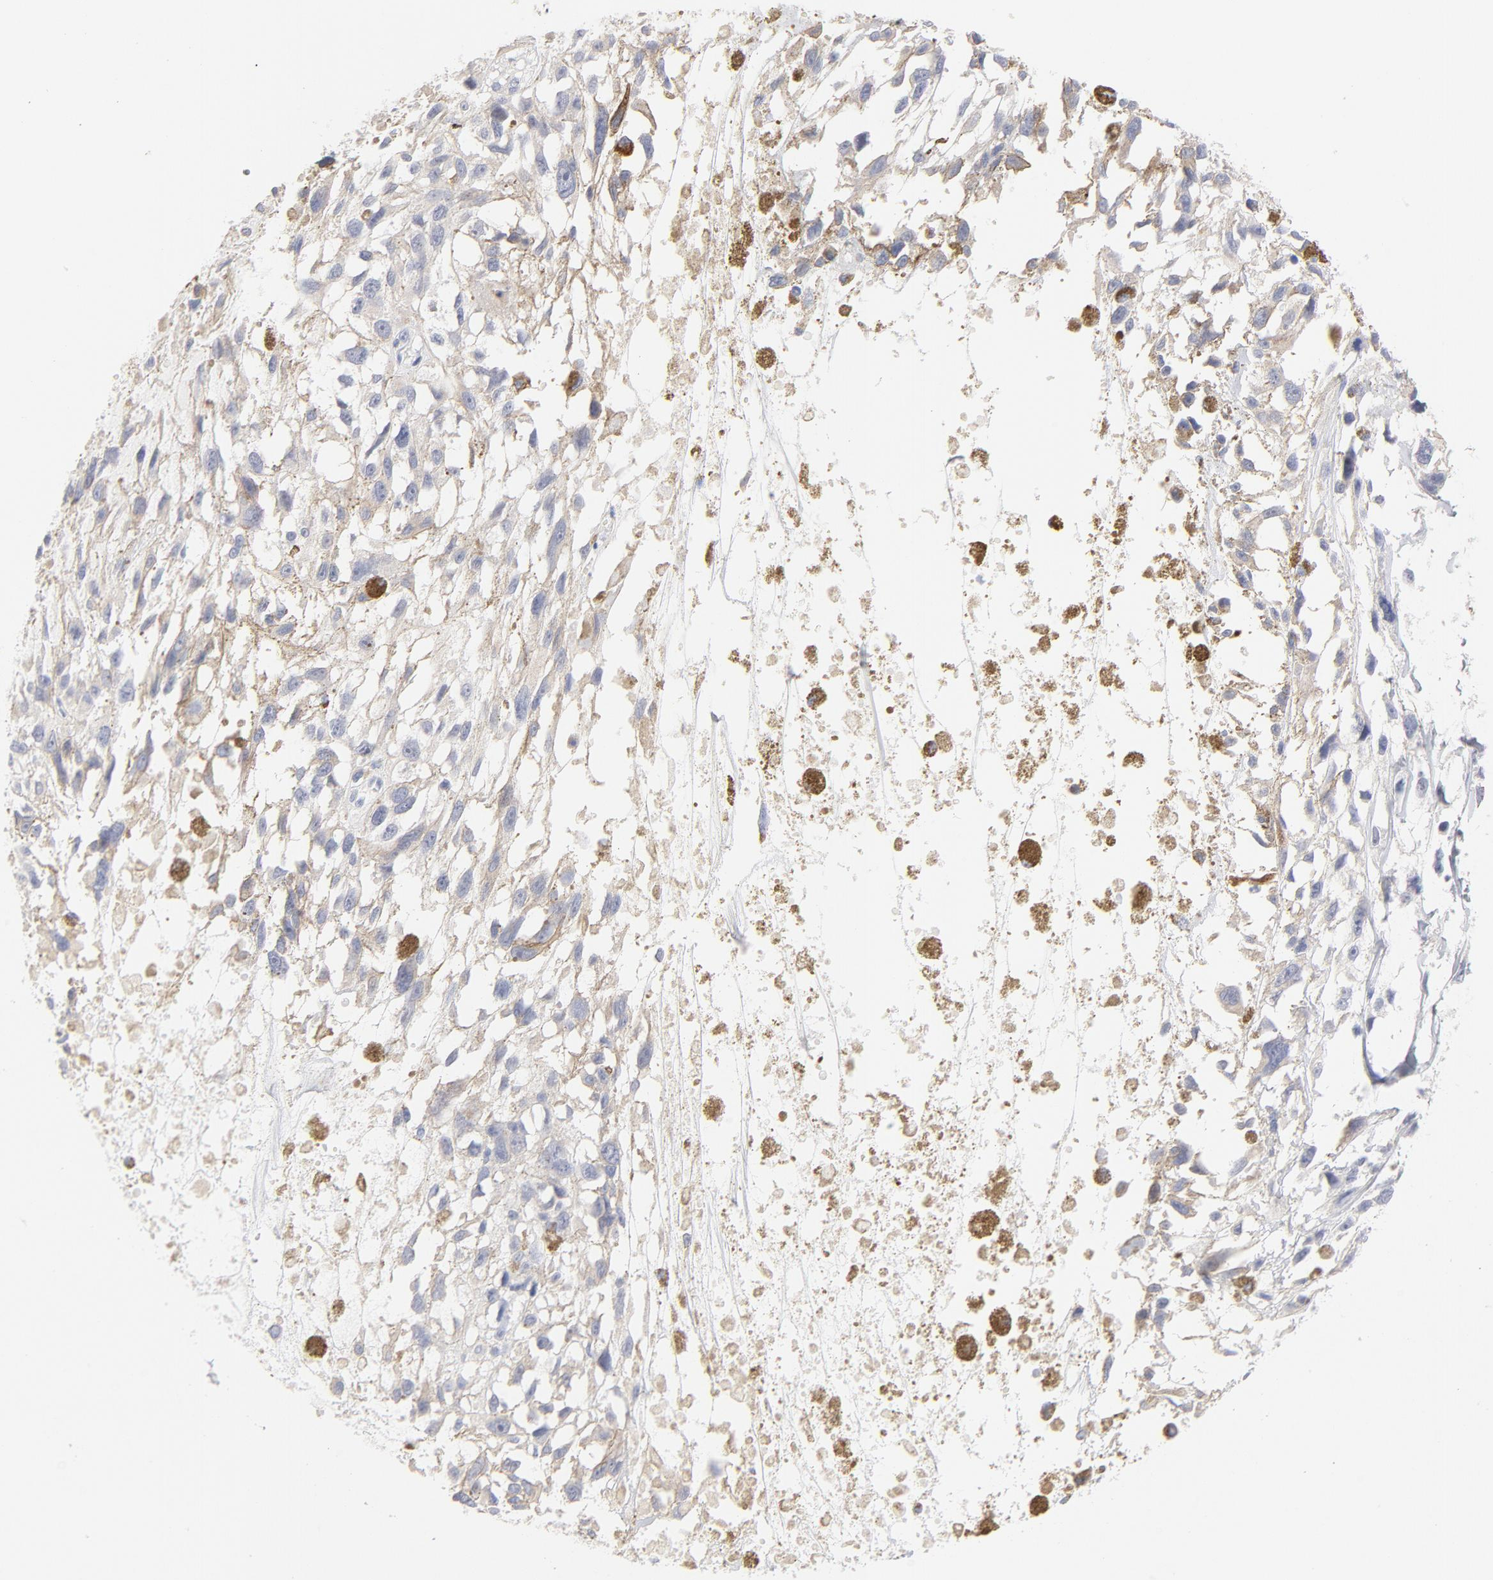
{"staining": {"intensity": "weak", "quantity": "<25%", "location": "cytoplasmic/membranous"}, "tissue": "melanoma", "cell_type": "Tumor cells", "image_type": "cancer", "snomed": [{"axis": "morphology", "description": "Malignant melanoma, Metastatic site"}, {"axis": "topography", "description": "Lymph node"}], "caption": "Tumor cells are negative for brown protein staining in melanoma.", "gene": "MID1", "patient": {"sex": "male", "age": 59}}